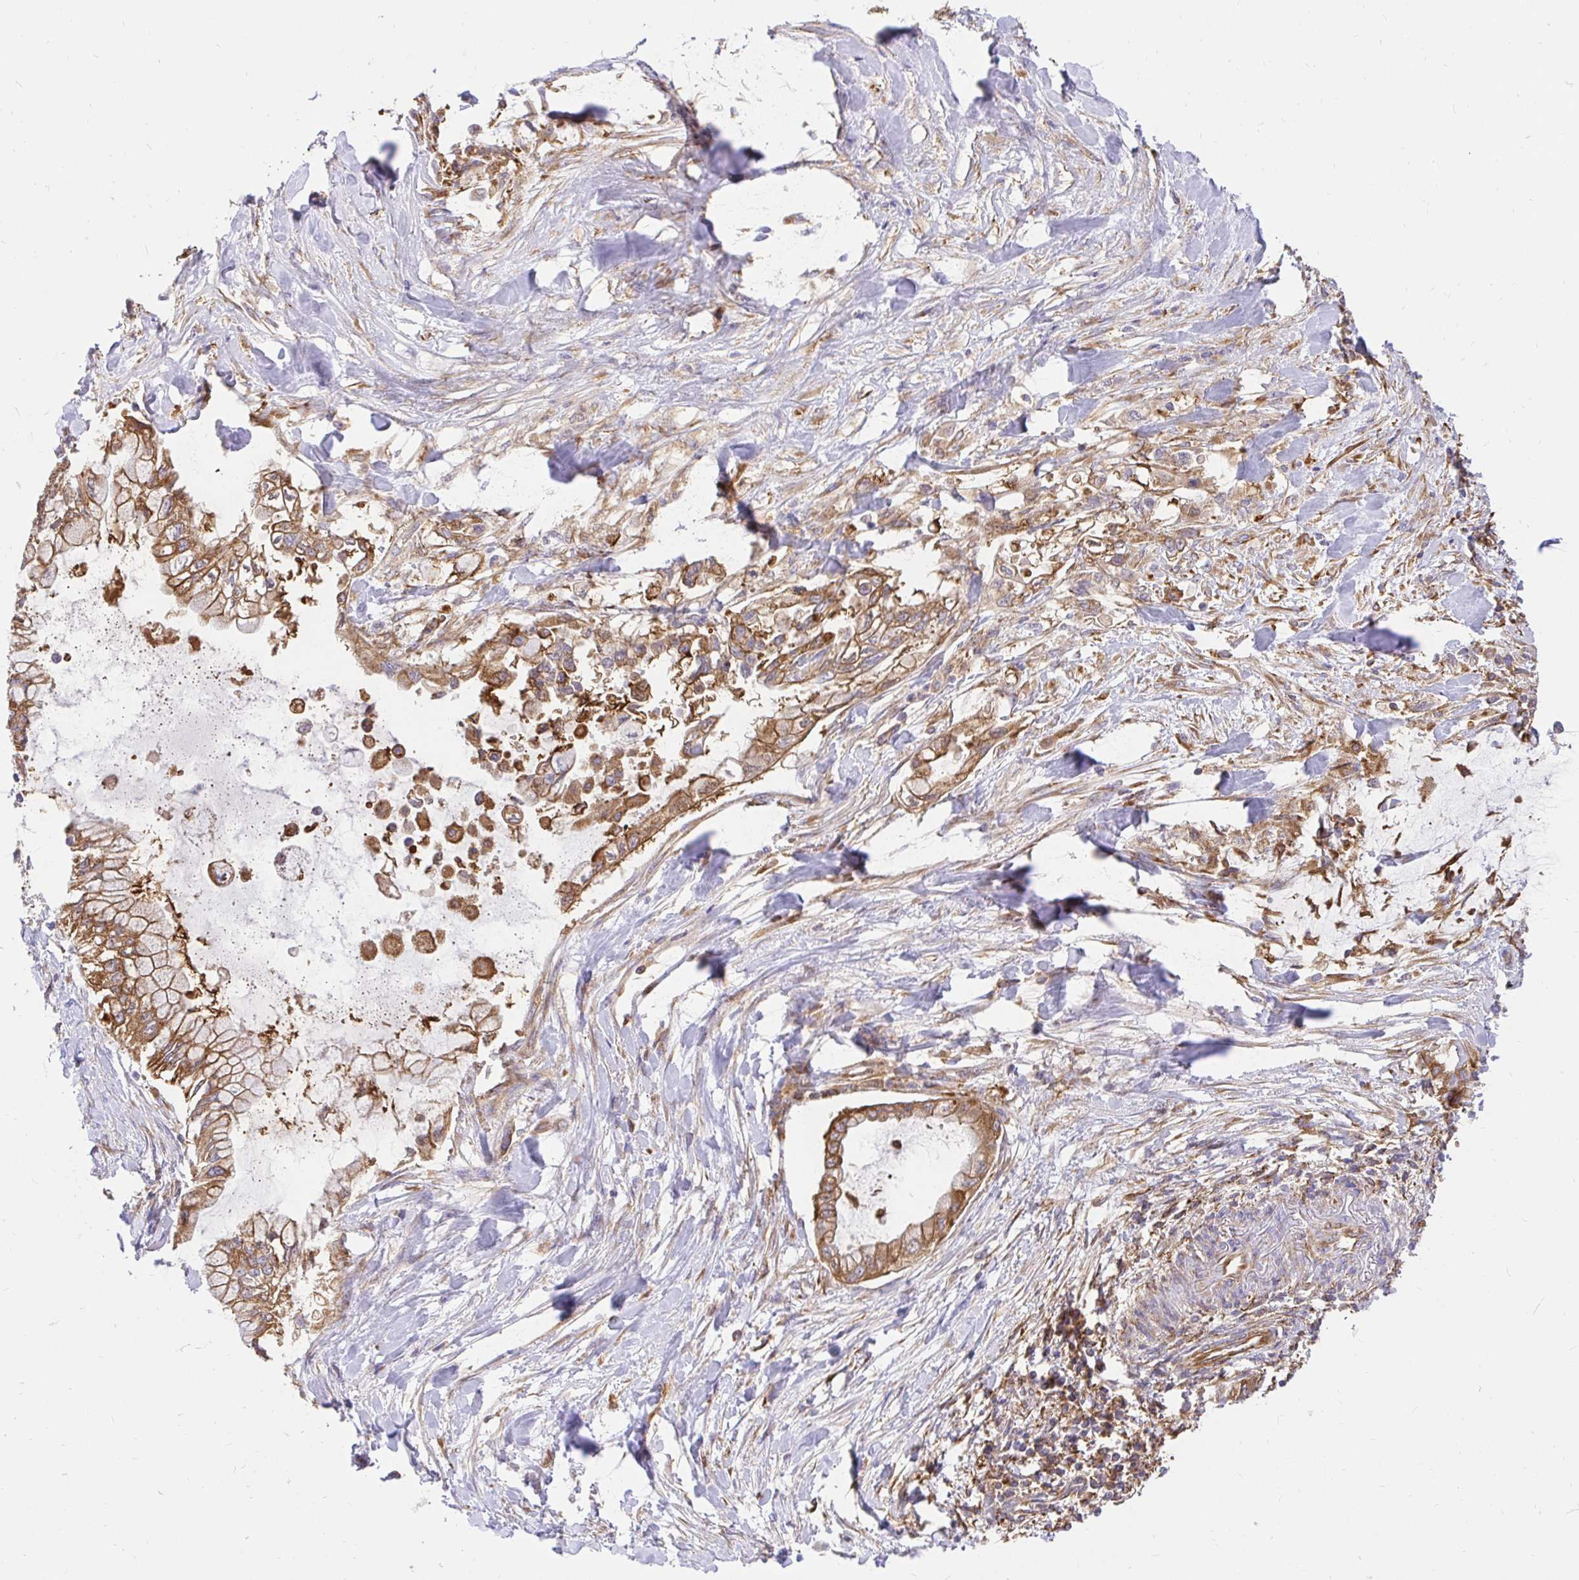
{"staining": {"intensity": "moderate", "quantity": ">75%", "location": "cytoplasmic/membranous"}, "tissue": "pancreatic cancer", "cell_type": "Tumor cells", "image_type": "cancer", "snomed": [{"axis": "morphology", "description": "Adenocarcinoma, NOS"}, {"axis": "topography", "description": "Pancreas"}], "caption": "An image of pancreatic cancer (adenocarcinoma) stained for a protein displays moderate cytoplasmic/membranous brown staining in tumor cells.", "gene": "ABCB10", "patient": {"sex": "male", "age": 48}}